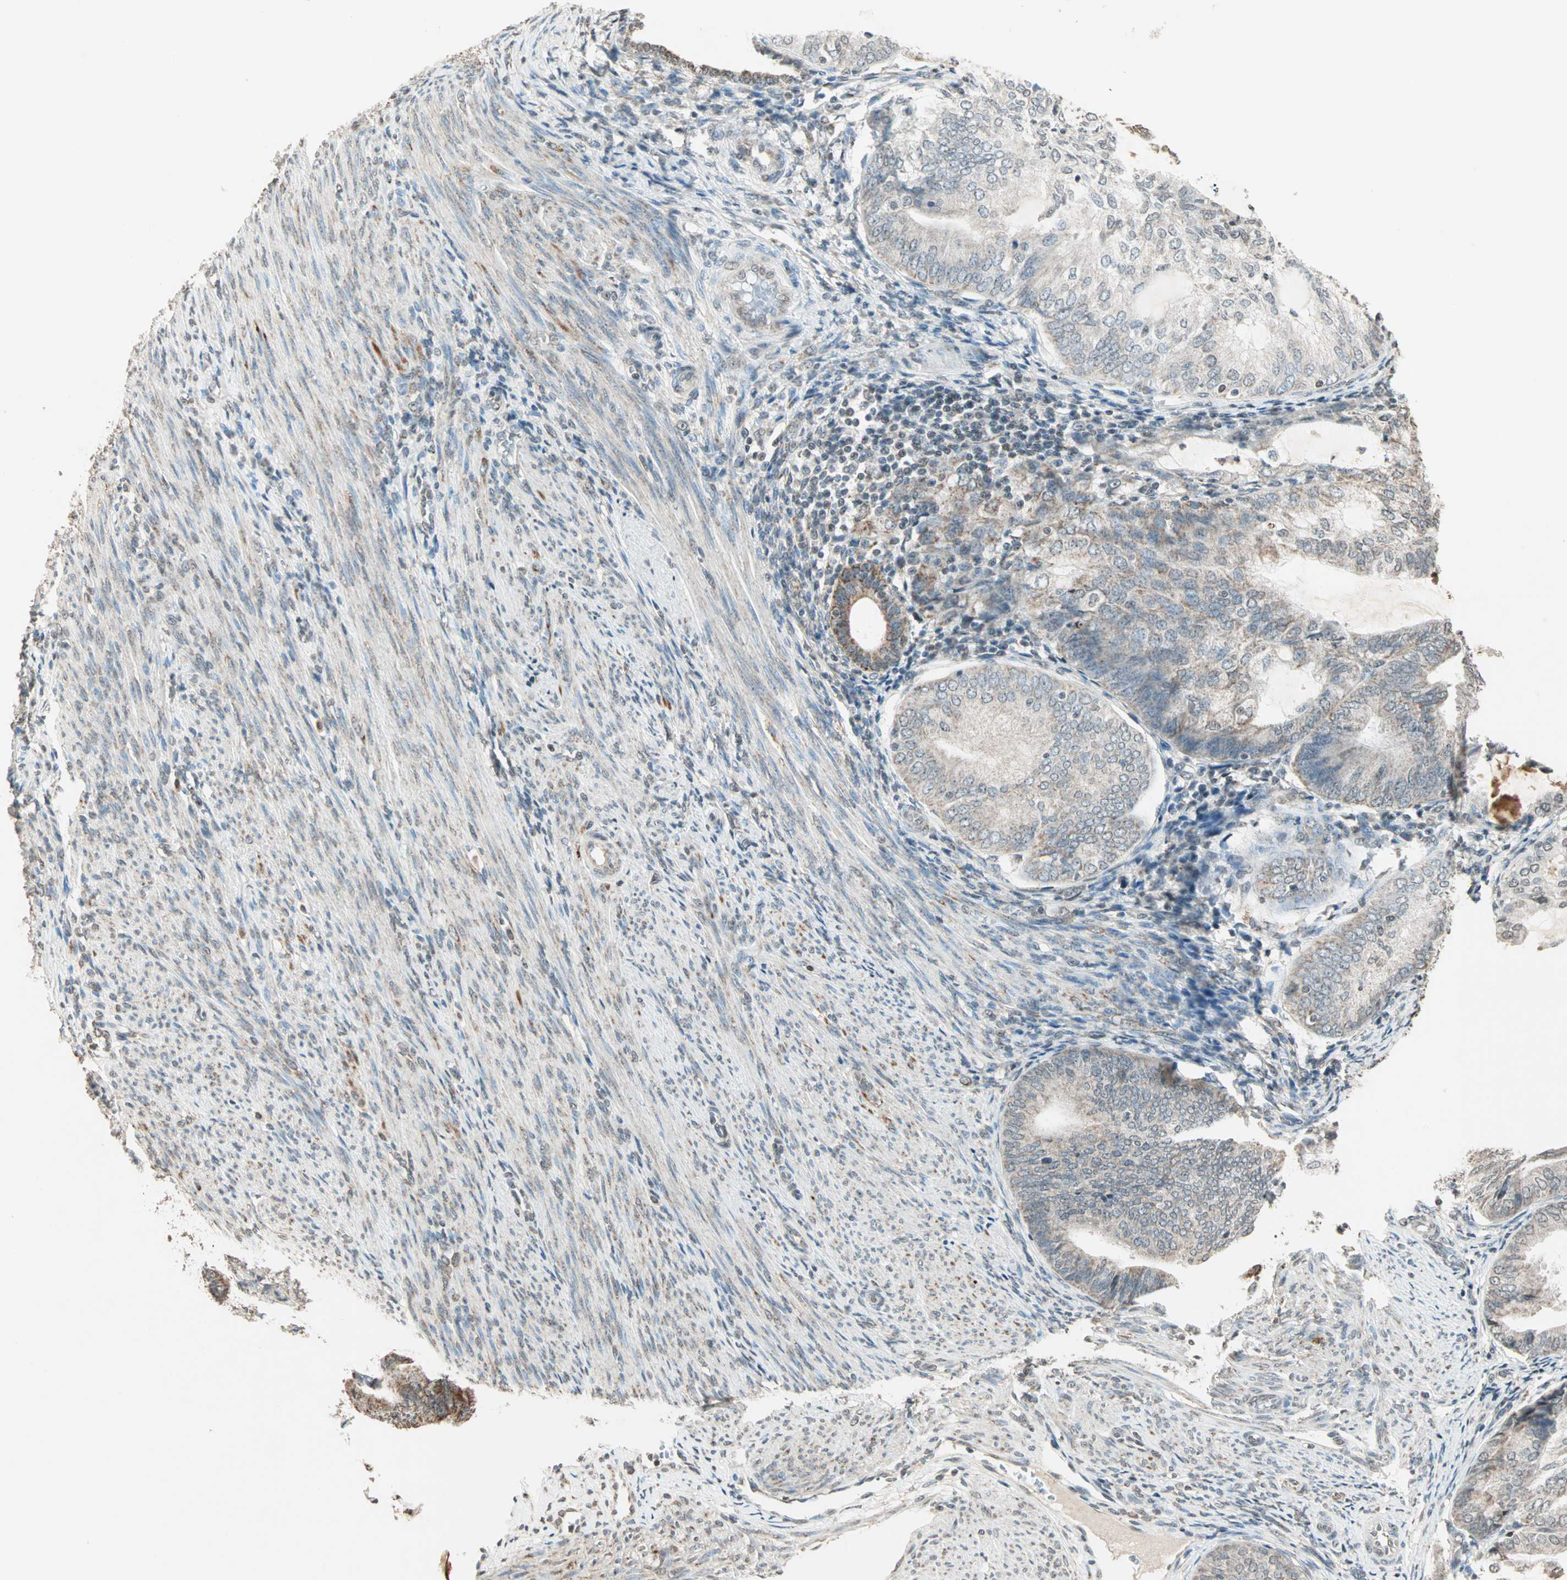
{"staining": {"intensity": "moderate", "quantity": "<25%", "location": "cytoplasmic/membranous"}, "tissue": "endometrial cancer", "cell_type": "Tumor cells", "image_type": "cancer", "snomed": [{"axis": "morphology", "description": "Adenocarcinoma, NOS"}, {"axis": "topography", "description": "Endometrium"}], "caption": "Brown immunohistochemical staining in endometrial cancer shows moderate cytoplasmic/membranous positivity in about <25% of tumor cells.", "gene": "PRELID1", "patient": {"sex": "female", "age": 81}}